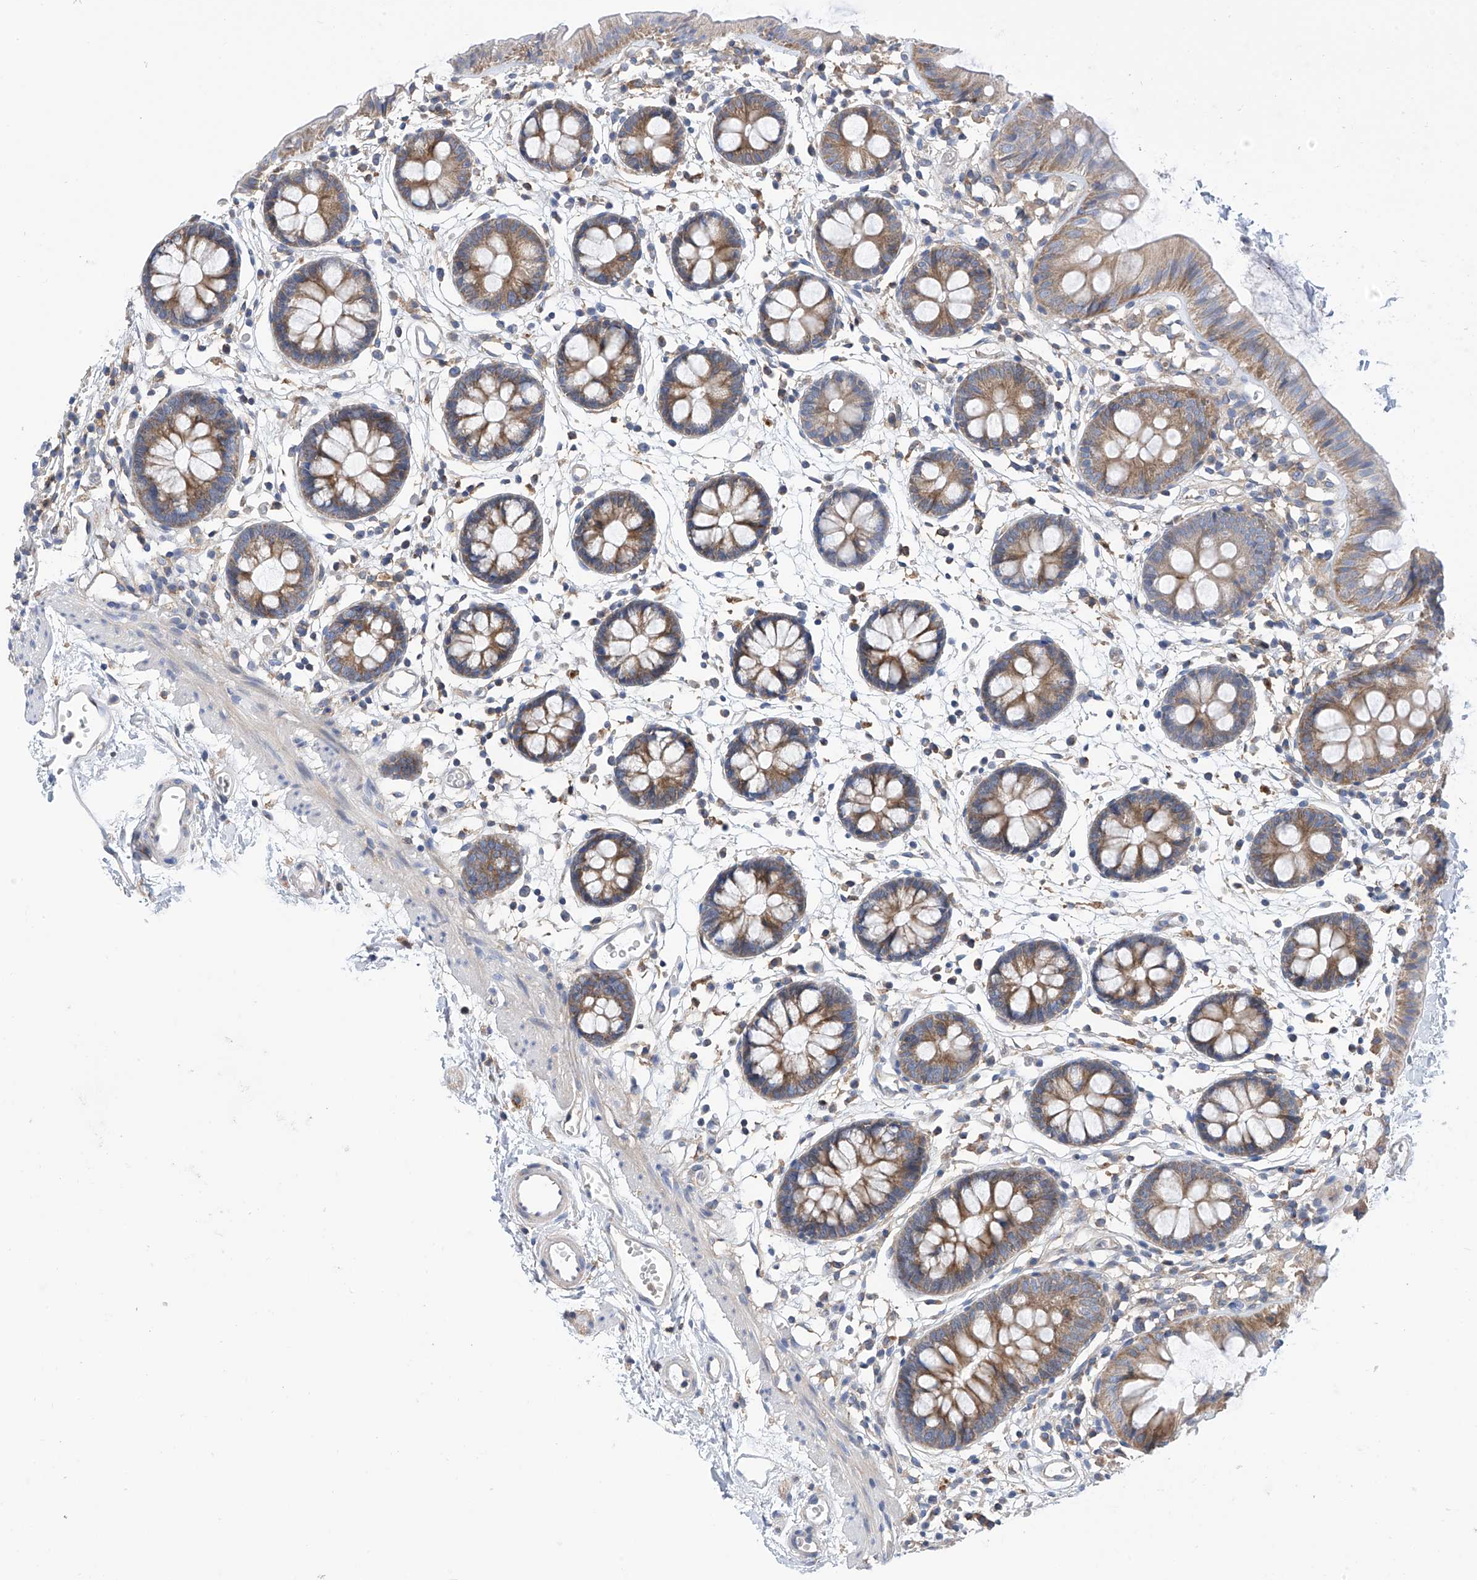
{"staining": {"intensity": "negative", "quantity": "none", "location": "none"}, "tissue": "colon", "cell_type": "Endothelial cells", "image_type": "normal", "snomed": [{"axis": "morphology", "description": "Normal tissue, NOS"}, {"axis": "topography", "description": "Colon"}], "caption": "A high-resolution photomicrograph shows immunohistochemistry staining of normal colon, which demonstrates no significant staining in endothelial cells.", "gene": "P2RX7", "patient": {"sex": "male", "age": 56}}